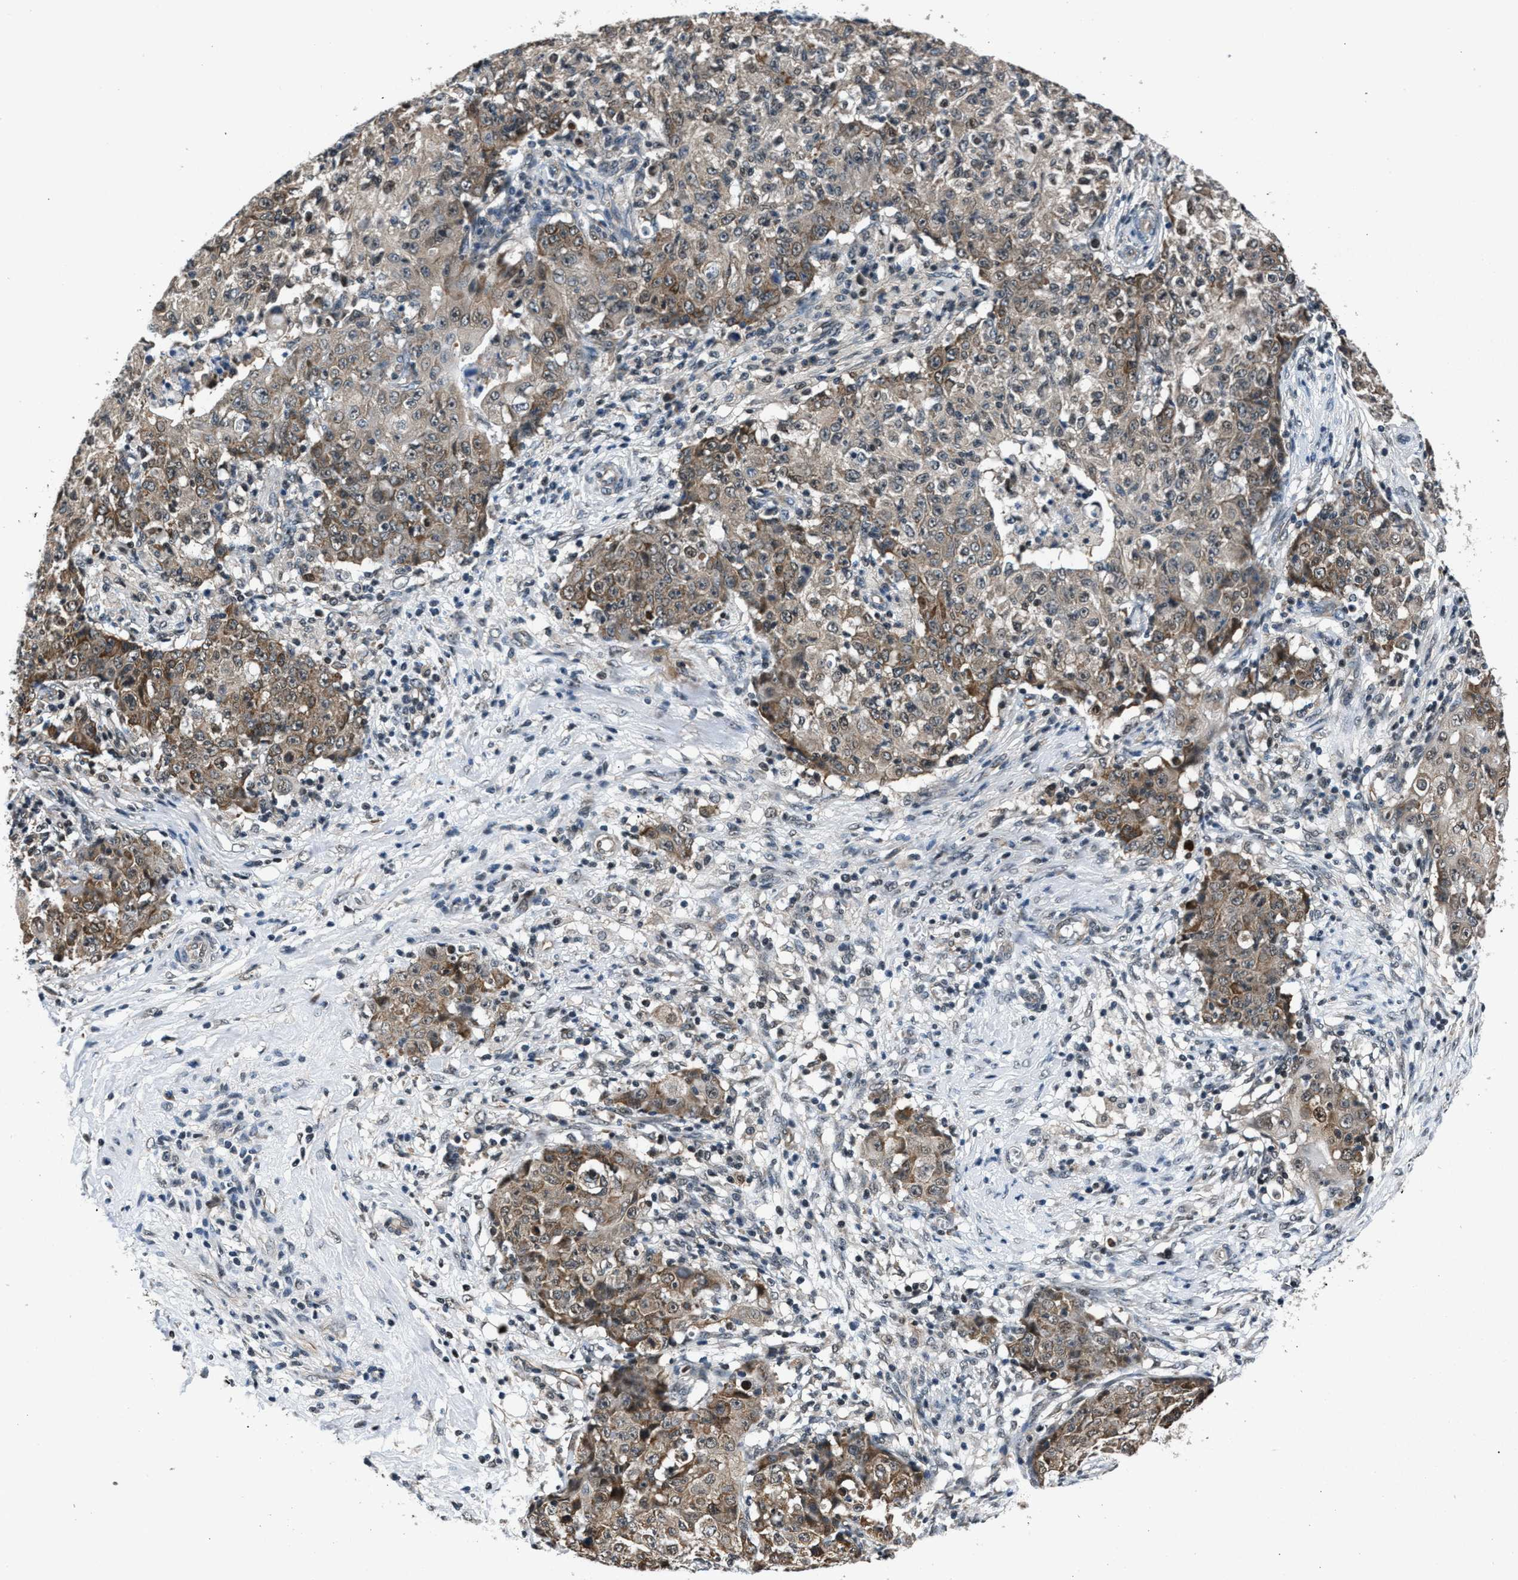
{"staining": {"intensity": "weak", "quantity": "25%-75%", "location": "cytoplasmic/membranous"}, "tissue": "ovarian cancer", "cell_type": "Tumor cells", "image_type": "cancer", "snomed": [{"axis": "morphology", "description": "Carcinoma, endometroid"}, {"axis": "topography", "description": "Ovary"}], "caption": "A brown stain highlights weak cytoplasmic/membranous positivity of a protein in human endometroid carcinoma (ovarian) tumor cells. The staining was performed using DAB, with brown indicating positive protein expression. Nuclei are stained blue with hematoxylin.", "gene": "RBM33", "patient": {"sex": "female", "age": 42}}